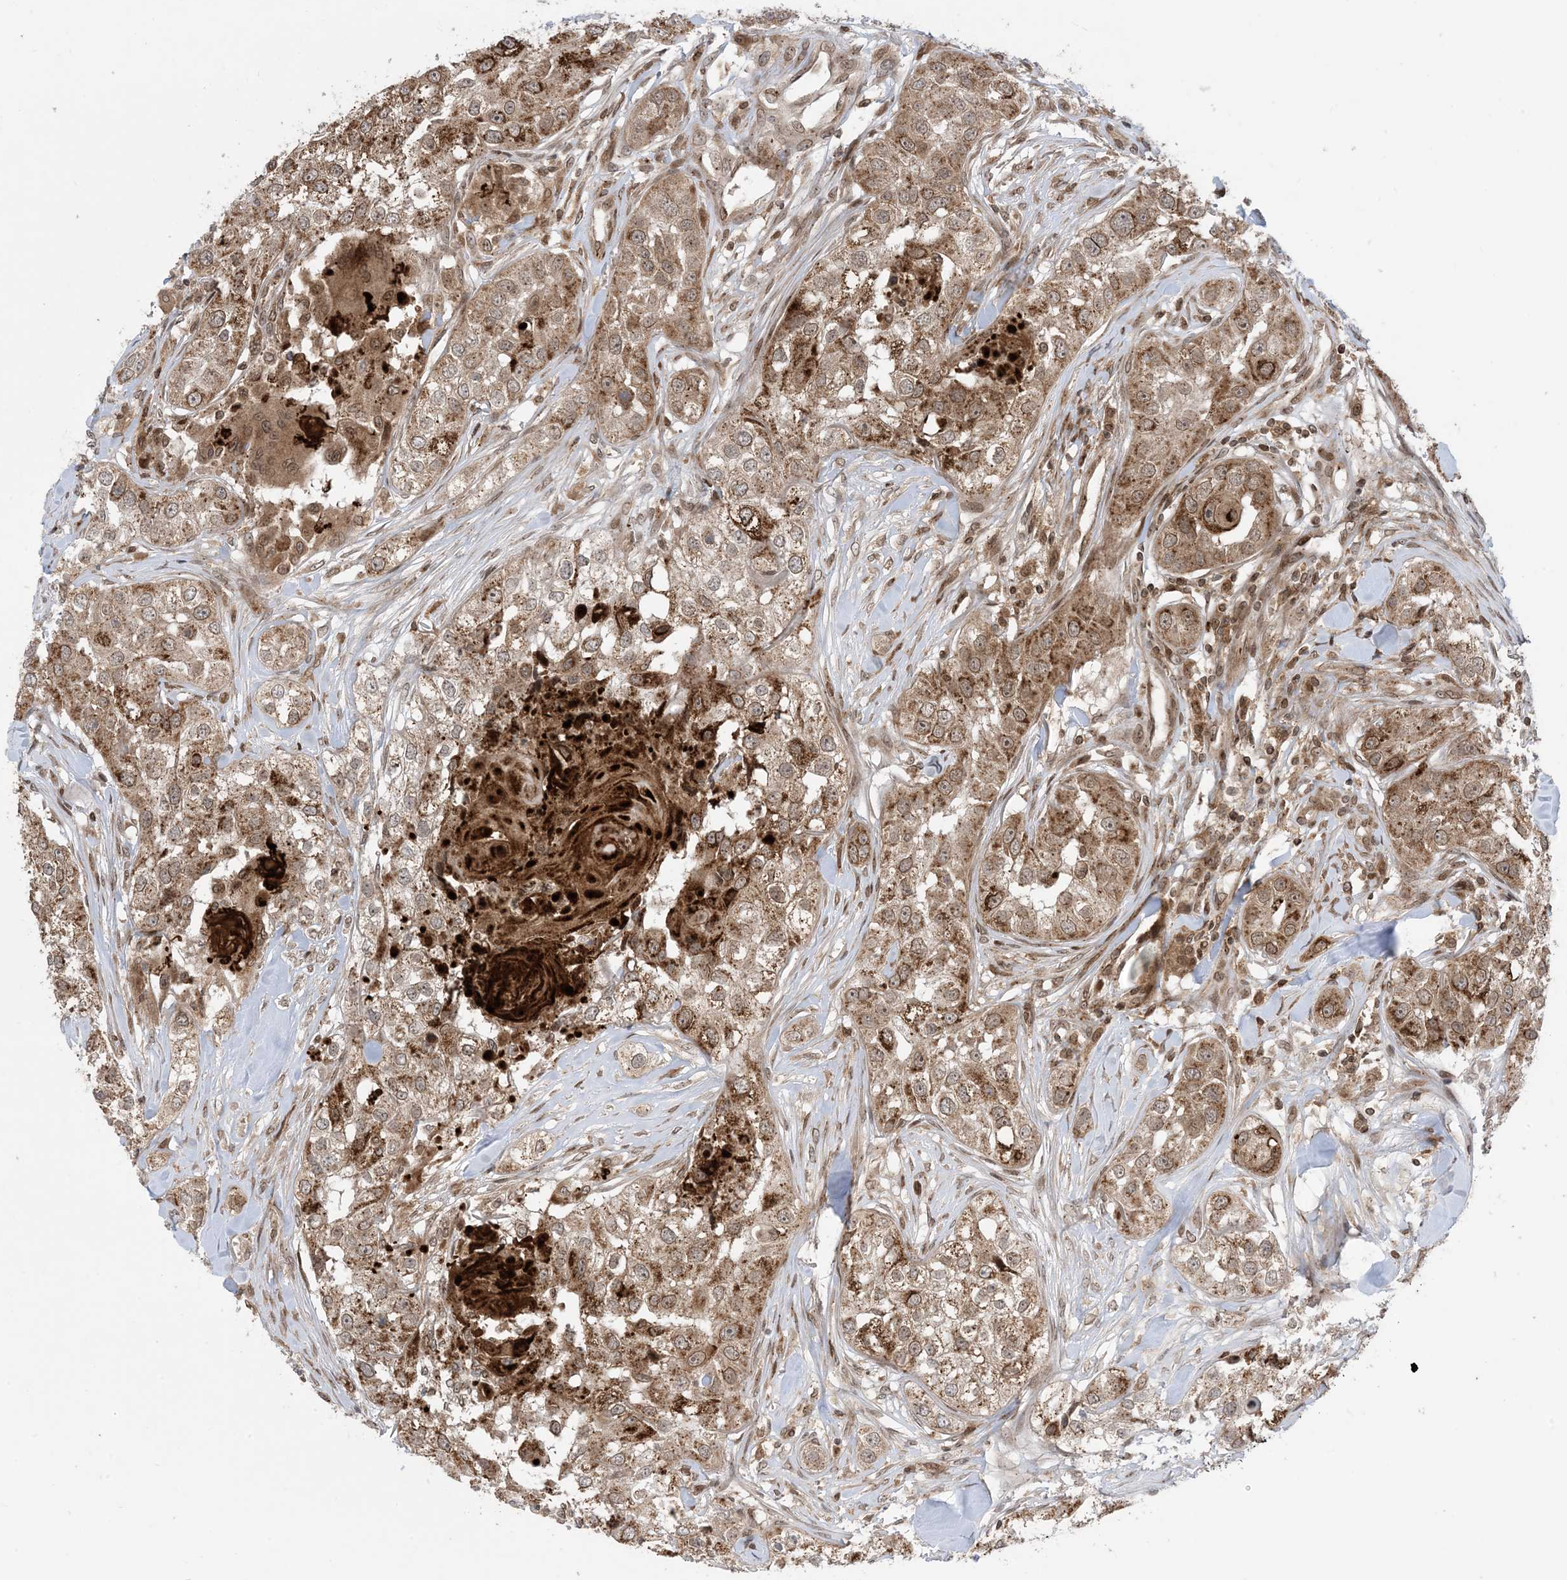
{"staining": {"intensity": "moderate", "quantity": ">75%", "location": "cytoplasmic/membranous"}, "tissue": "head and neck cancer", "cell_type": "Tumor cells", "image_type": "cancer", "snomed": [{"axis": "morphology", "description": "Normal tissue, NOS"}, {"axis": "morphology", "description": "Squamous cell carcinoma, NOS"}, {"axis": "topography", "description": "Skeletal muscle"}, {"axis": "topography", "description": "Head-Neck"}], "caption": "Protein expression analysis of head and neck cancer (squamous cell carcinoma) demonstrates moderate cytoplasmic/membranous expression in approximately >75% of tumor cells. The protein is shown in brown color, while the nuclei are stained blue.", "gene": "CASP4", "patient": {"sex": "male", "age": 51}}